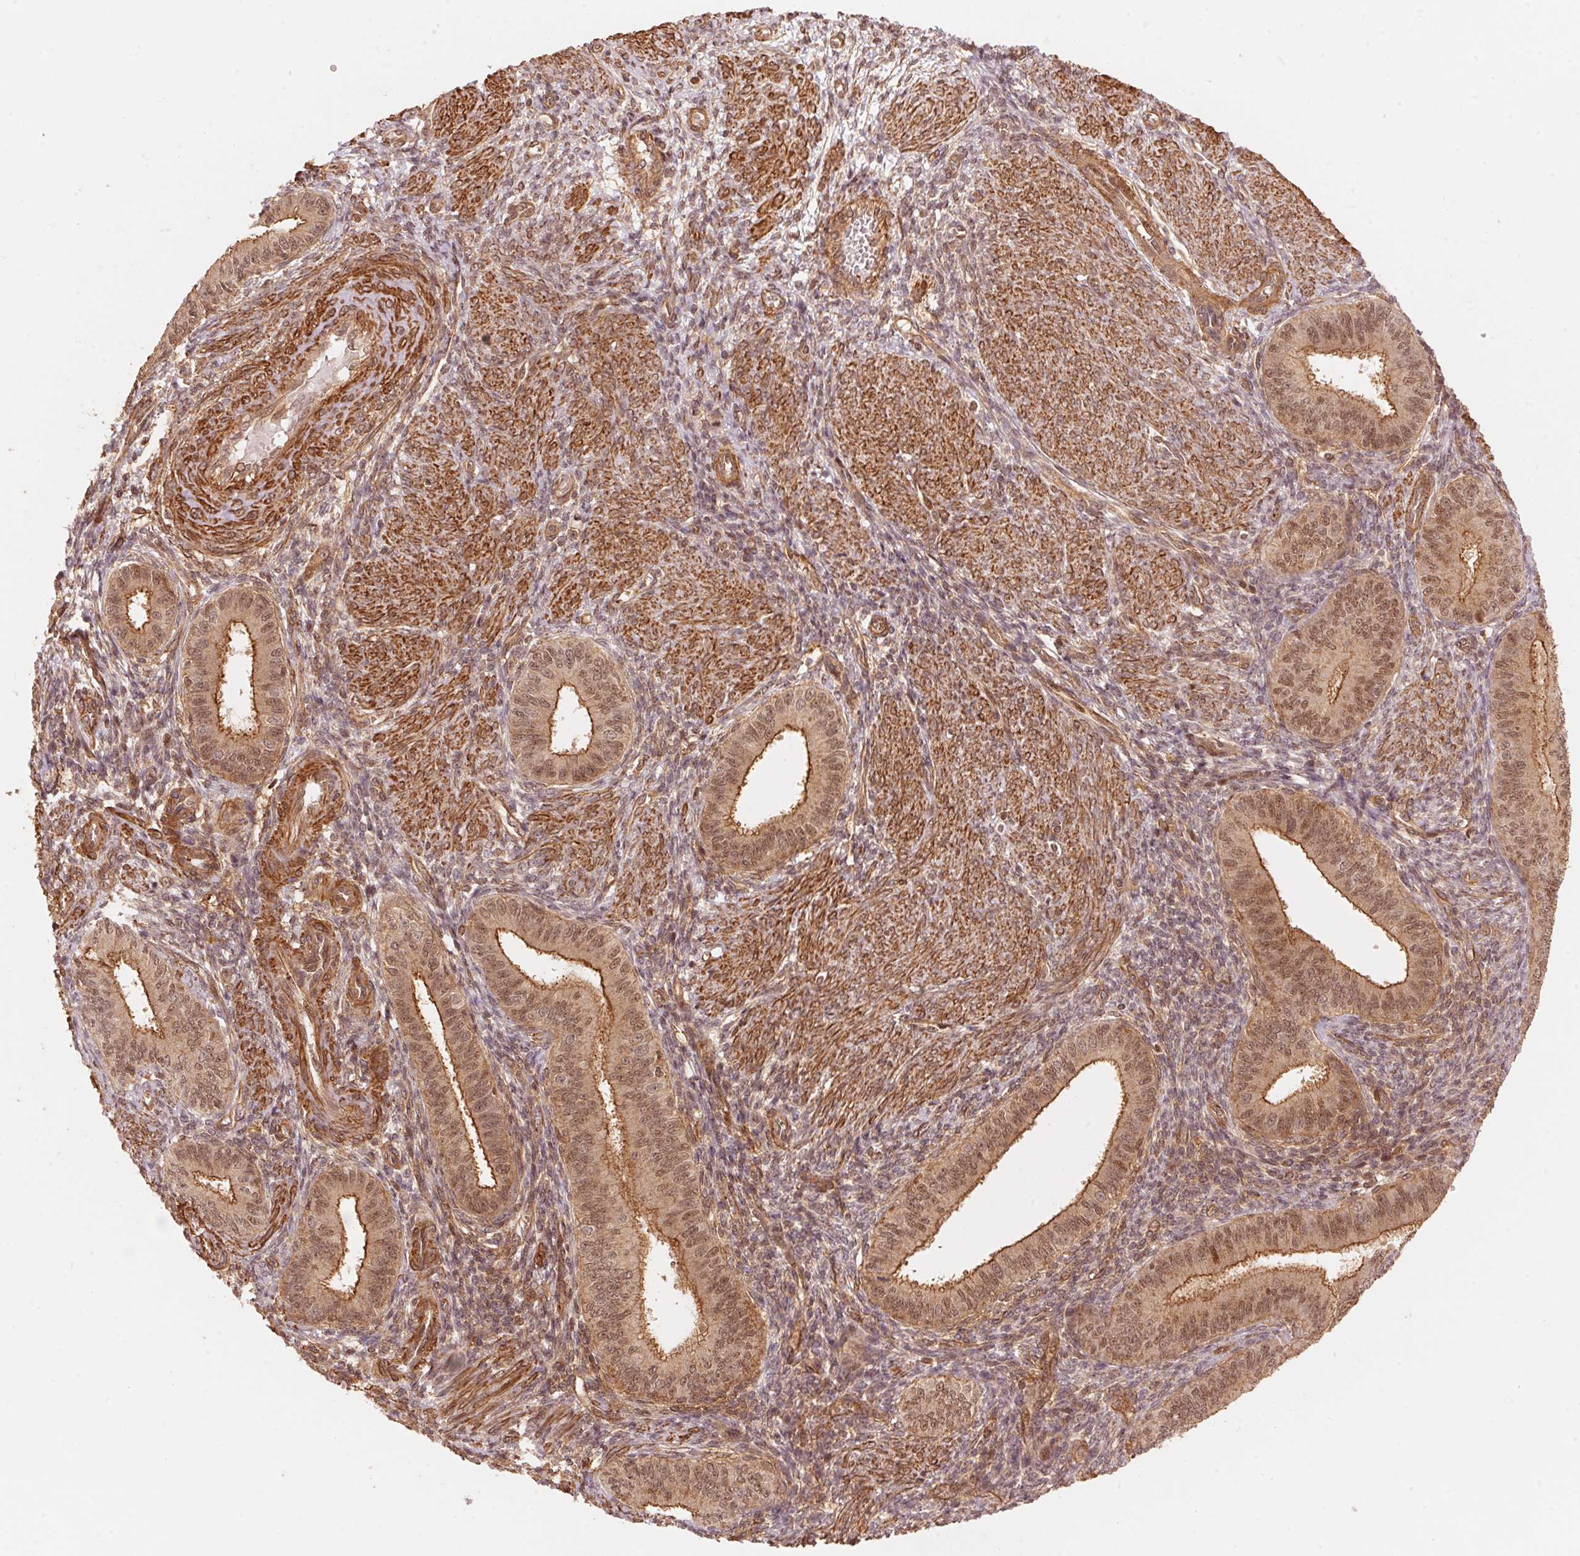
{"staining": {"intensity": "moderate", "quantity": "25%-75%", "location": "nuclear"}, "tissue": "endometrium", "cell_type": "Cells in endometrial stroma", "image_type": "normal", "snomed": [{"axis": "morphology", "description": "Normal tissue, NOS"}, {"axis": "topography", "description": "Endometrium"}], "caption": "Moderate nuclear positivity is appreciated in about 25%-75% of cells in endometrial stroma in normal endometrium.", "gene": "TNIP2", "patient": {"sex": "female", "age": 39}}